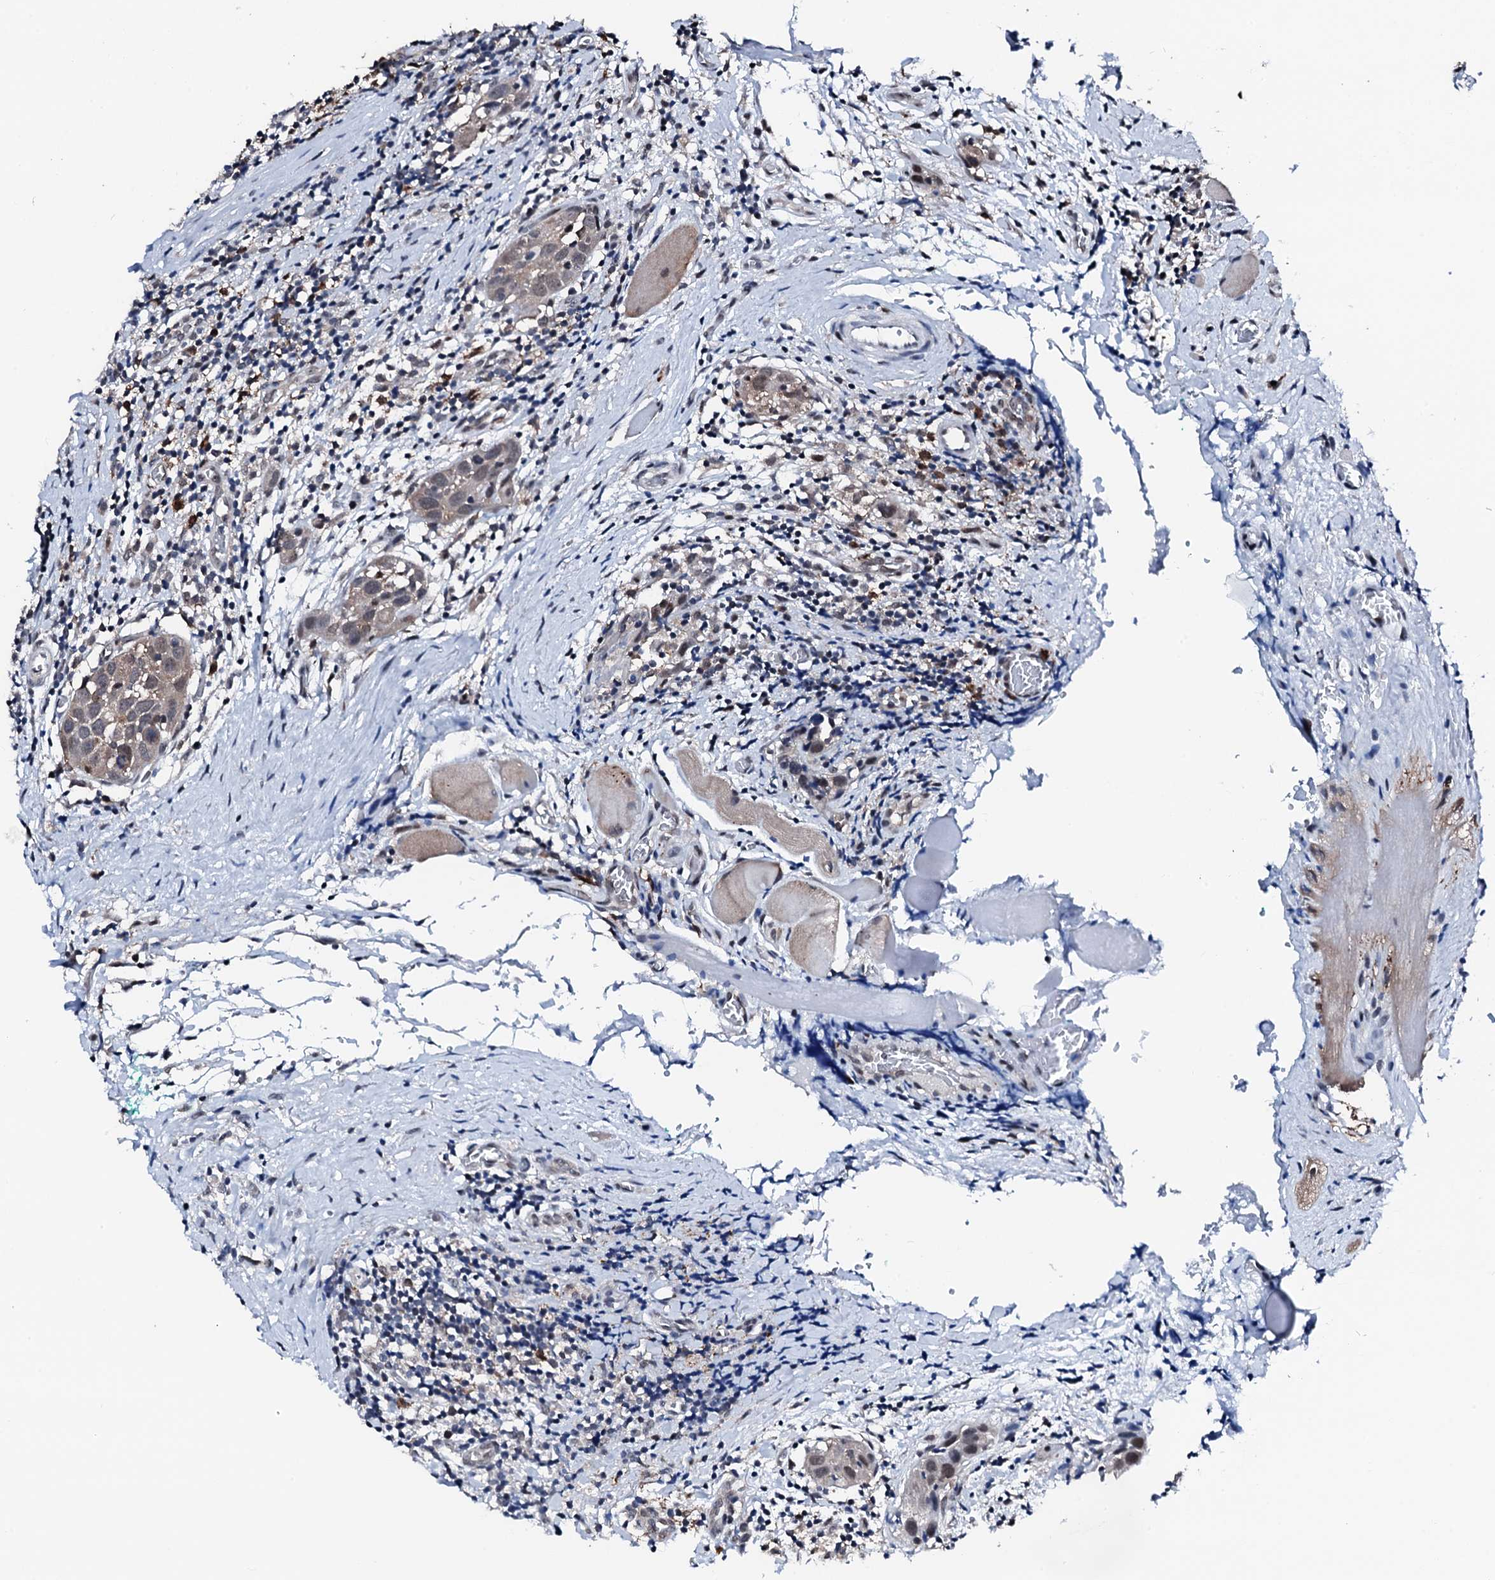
{"staining": {"intensity": "weak", "quantity": ">75%", "location": "cytoplasmic/membranous,nuclear"}, "tissue": "head and neck cancer", "cell_type": "Tumor cells", "image_type": "cancer", "snomed": [{"axis": "morphology", "description": "Squamous cell carcinoma, NOS"}, {"axis": "topography", "description": "Oral tissue"}, {"axis": "topography", "description": "Head-Neck"}], "caption": "This photomicrograph reveals head and neck squamous cell carcinoma stained with immunohistochemistry to label a protein in brown. The cytoplasmic/membranous and nuclear of tumor cells show weak positivity for the protein. Nuclei are counter-stained blue.", "gene": "TRAFD1", "patient": {"sex": "female", "age": 50}}